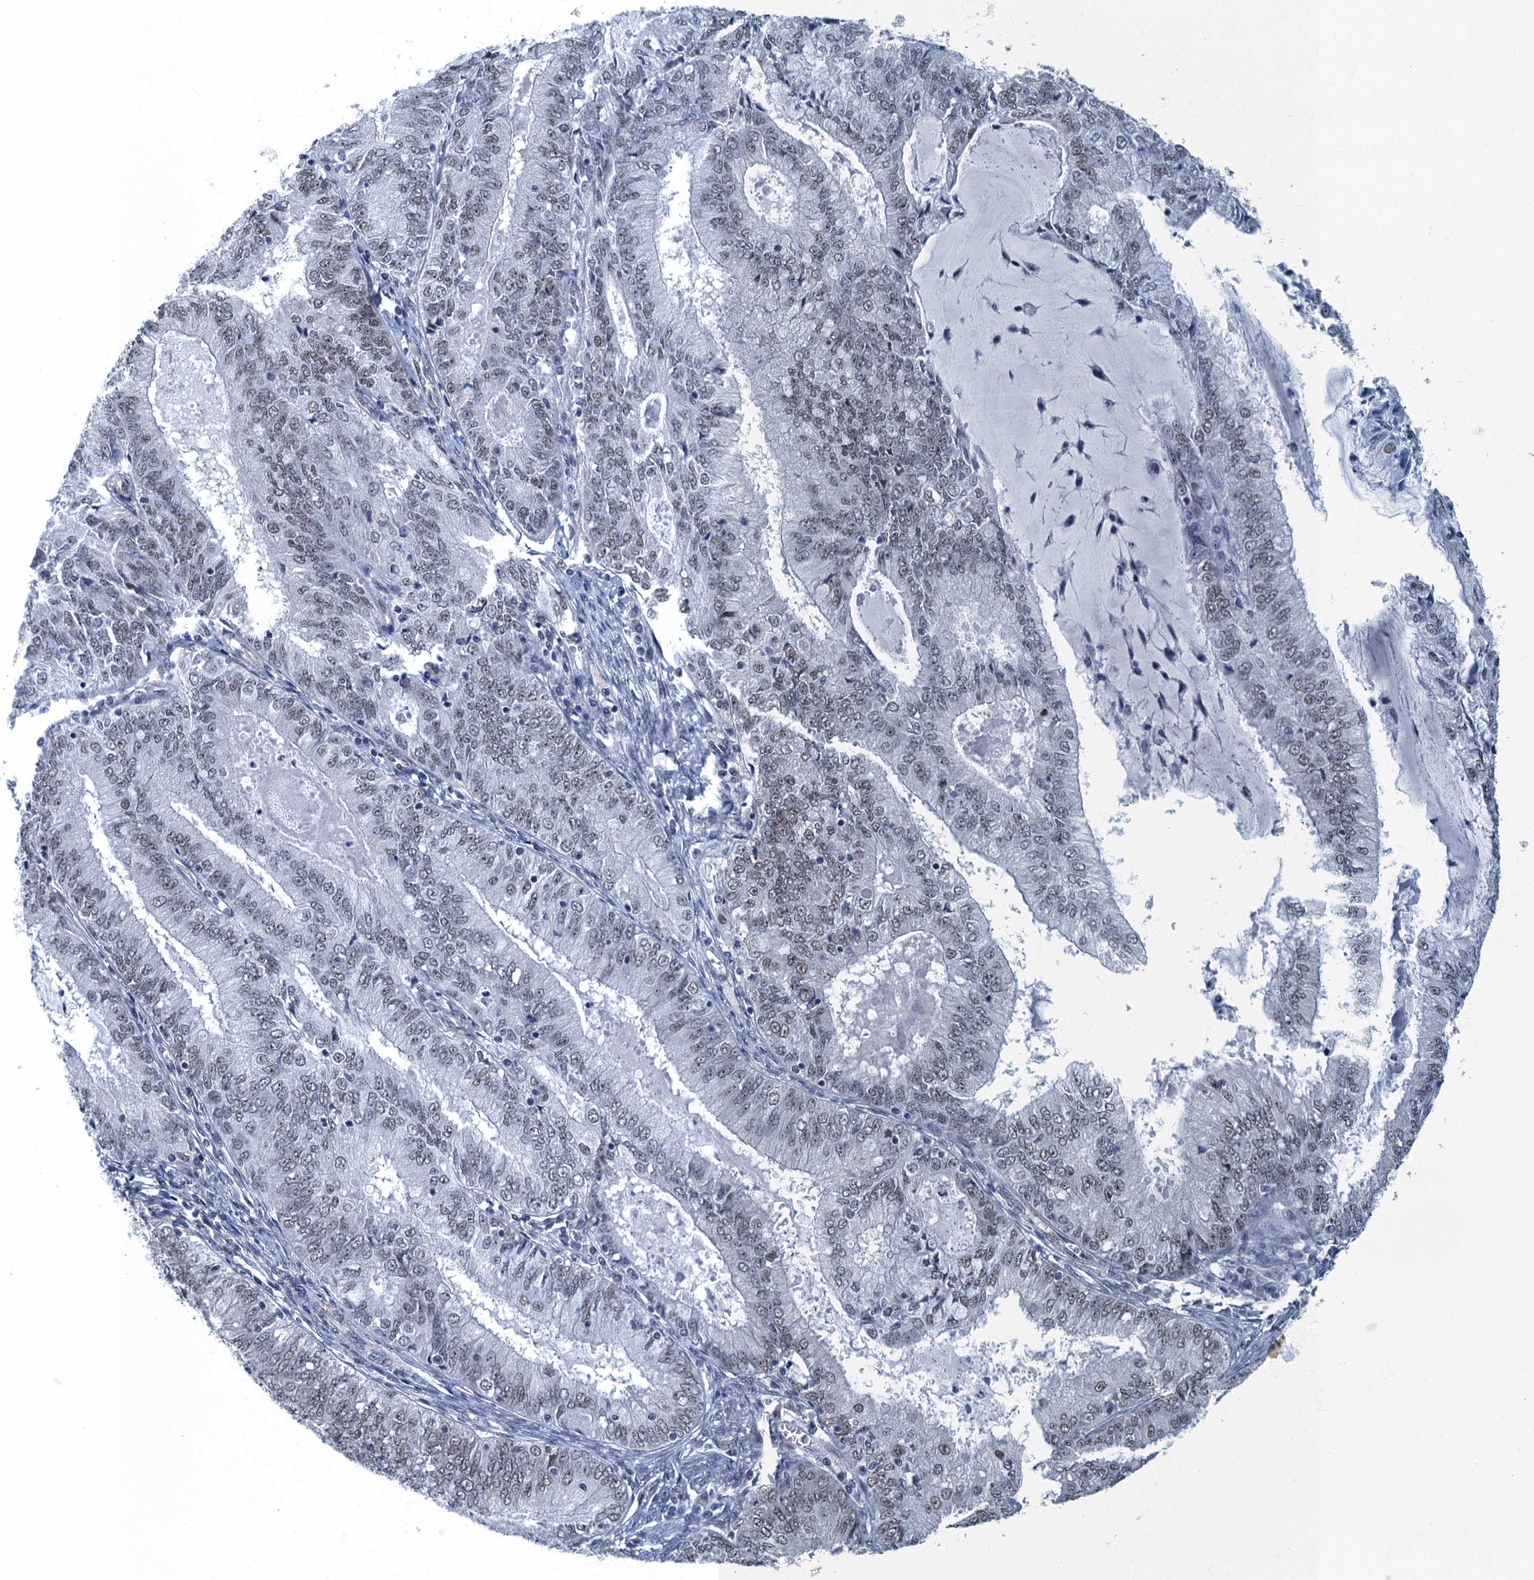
{"staining": {"intensity": "weak", "quantity": "25%-75%", "location": "nuclear"}, "tissue": "endometrial cancer", "cell_type": "Tumor cells", "image_type": "cancer", "snomed": [{"axis": "morphology", "description": "Adenocarcinoma, NOS"}, {"axis": "topography", "description": "Endometrium"}], "caption": "Immunohistochemistry of endometrial adenocarcinoma exhibits low levels of weak nuclear positivity in about 25%-75% of tumor cells.", "gene": "GADL1", "patient": {"sex": "female", "age": 57}}